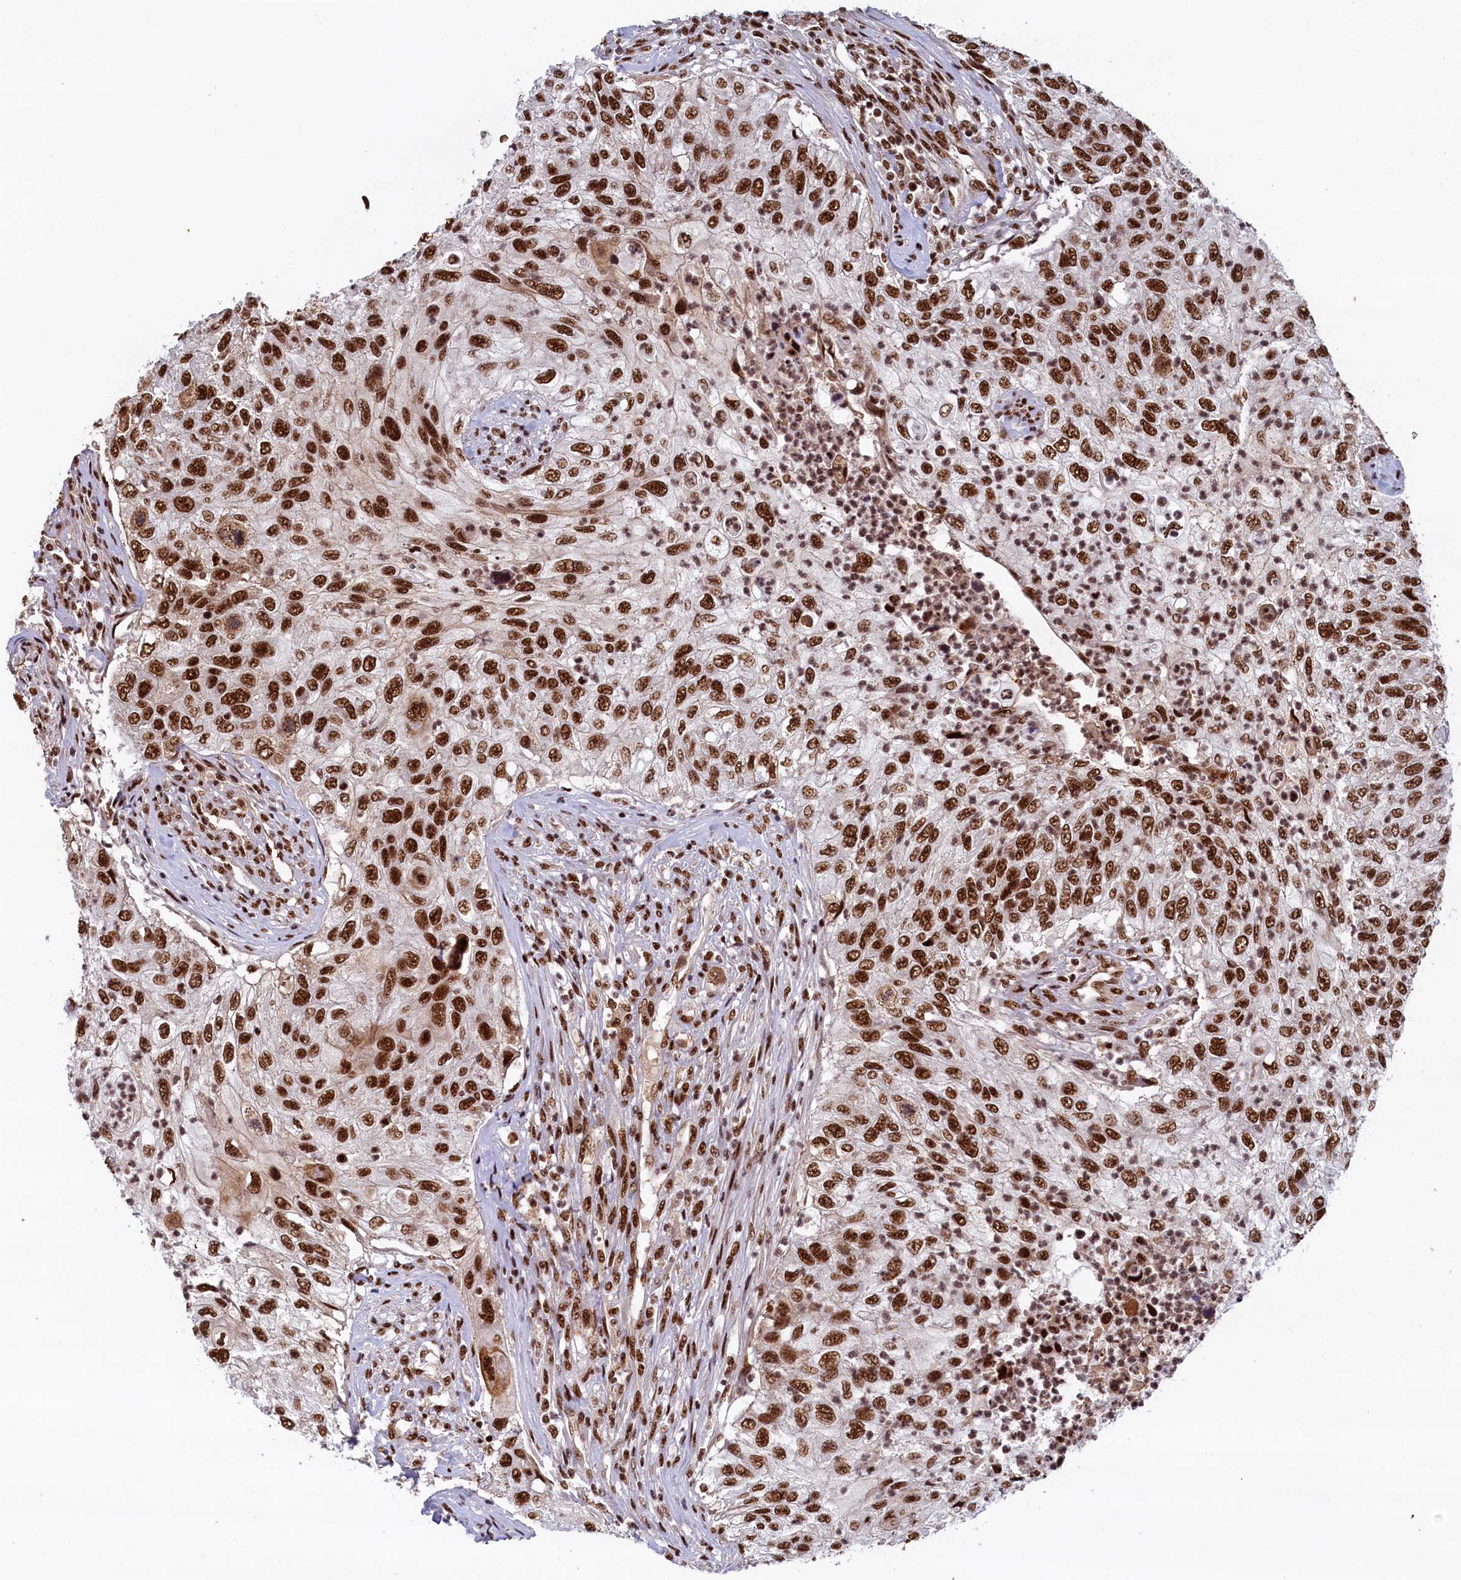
{"staining": {"intensity": "strong", "quantity": ">75%", "location": "nuclear"}, "tissue": "urothelial cancer", "cell_type": "Tumor cells", "image_type": "cancer", "snomed": [{"axis": "morphology", "description": "Urothelial carcinoma, High grade"}, {"axis": "topography", "description": "Urinary bladder"}], "caption": "IHC of urothelial cancer displays high levels of strong nuclear expression in about >75% of tumor cells.", "gene": "ZC3H18", "patient": {"sex": "female", "age": 60}}